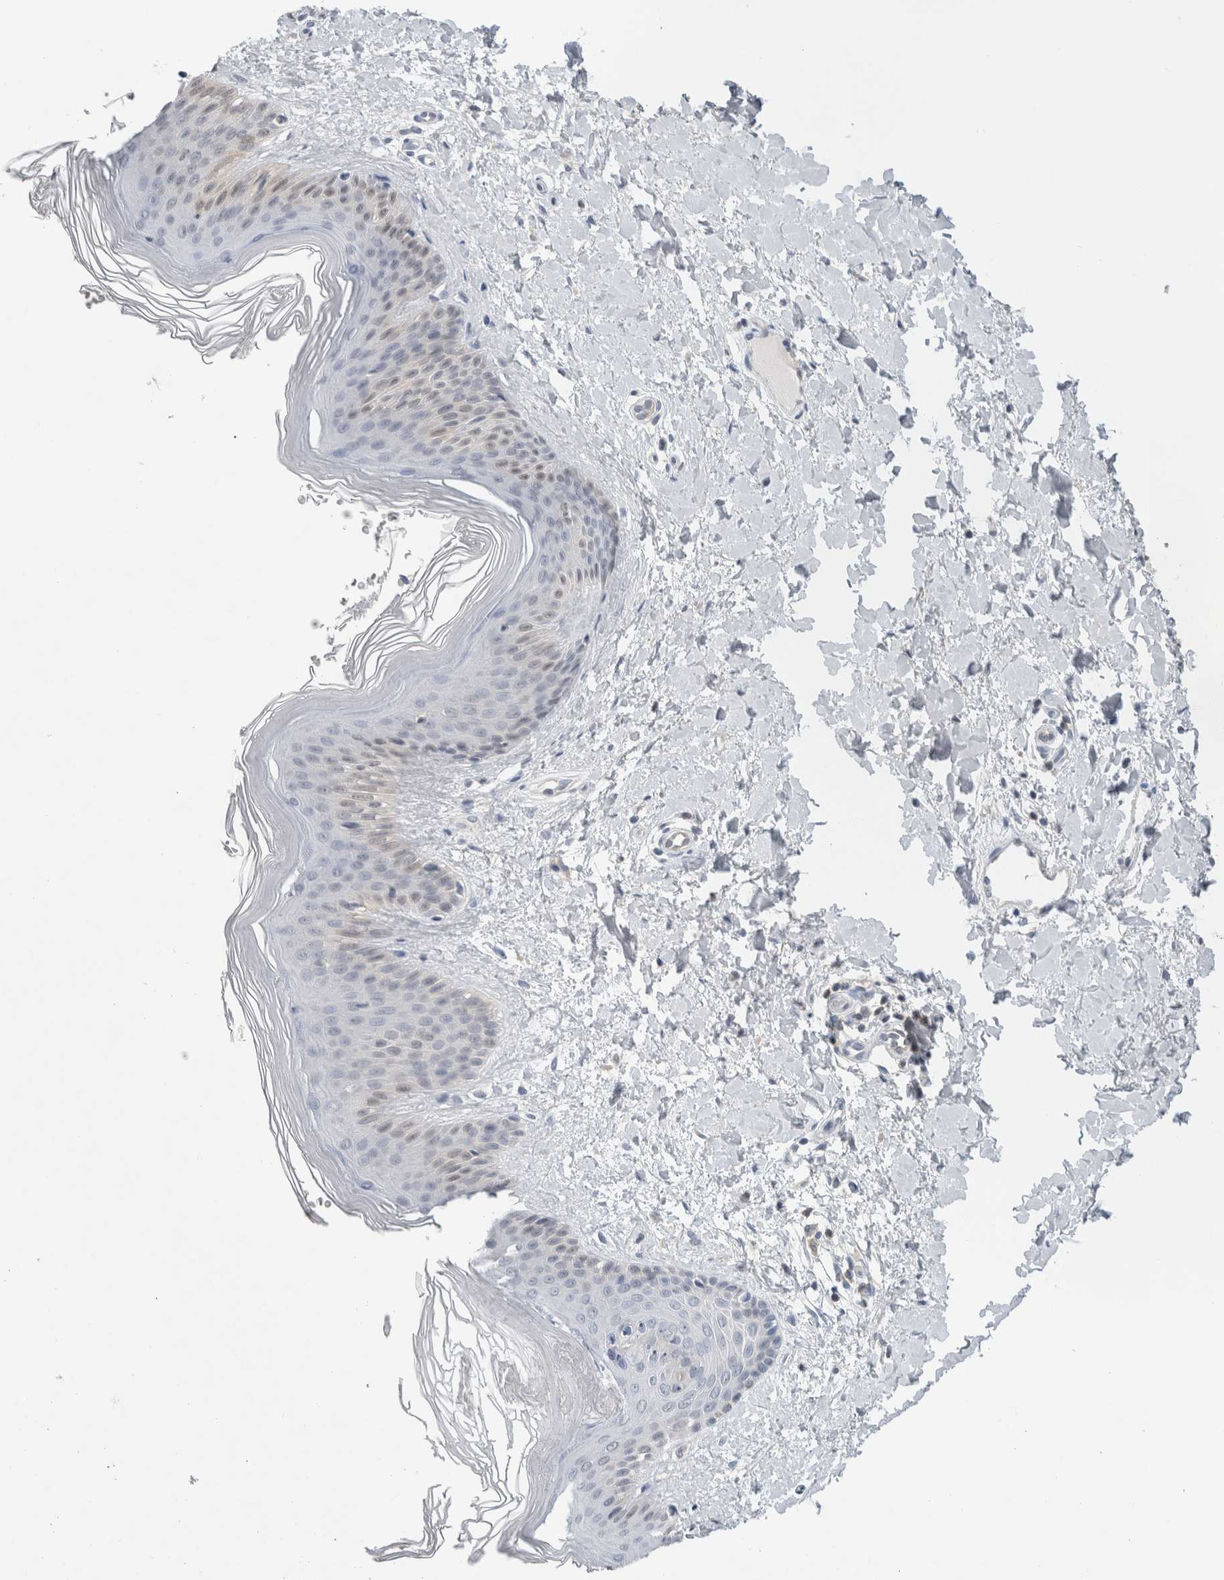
{"staining": {"intensity": "negative", "quantity": "none", "location": "none"}, "tissue": "skin", "cell_type": "Fibroblasts", "image_type": "normal", "snomed": [{"axis": "morphology", "description": "Normal tissue, NOS"}, {"axis": "morphology", "description": "Malignant melanoma, Metastatic site"}, {"axis": "topography", "description": "Skin"}], "caption": "The histopathology image displays no significant expression in fibroblasts of skin. Nuclei are stained in blue.", "gene": "CASP6", "patient": {"sex": "male", "age": 41}}